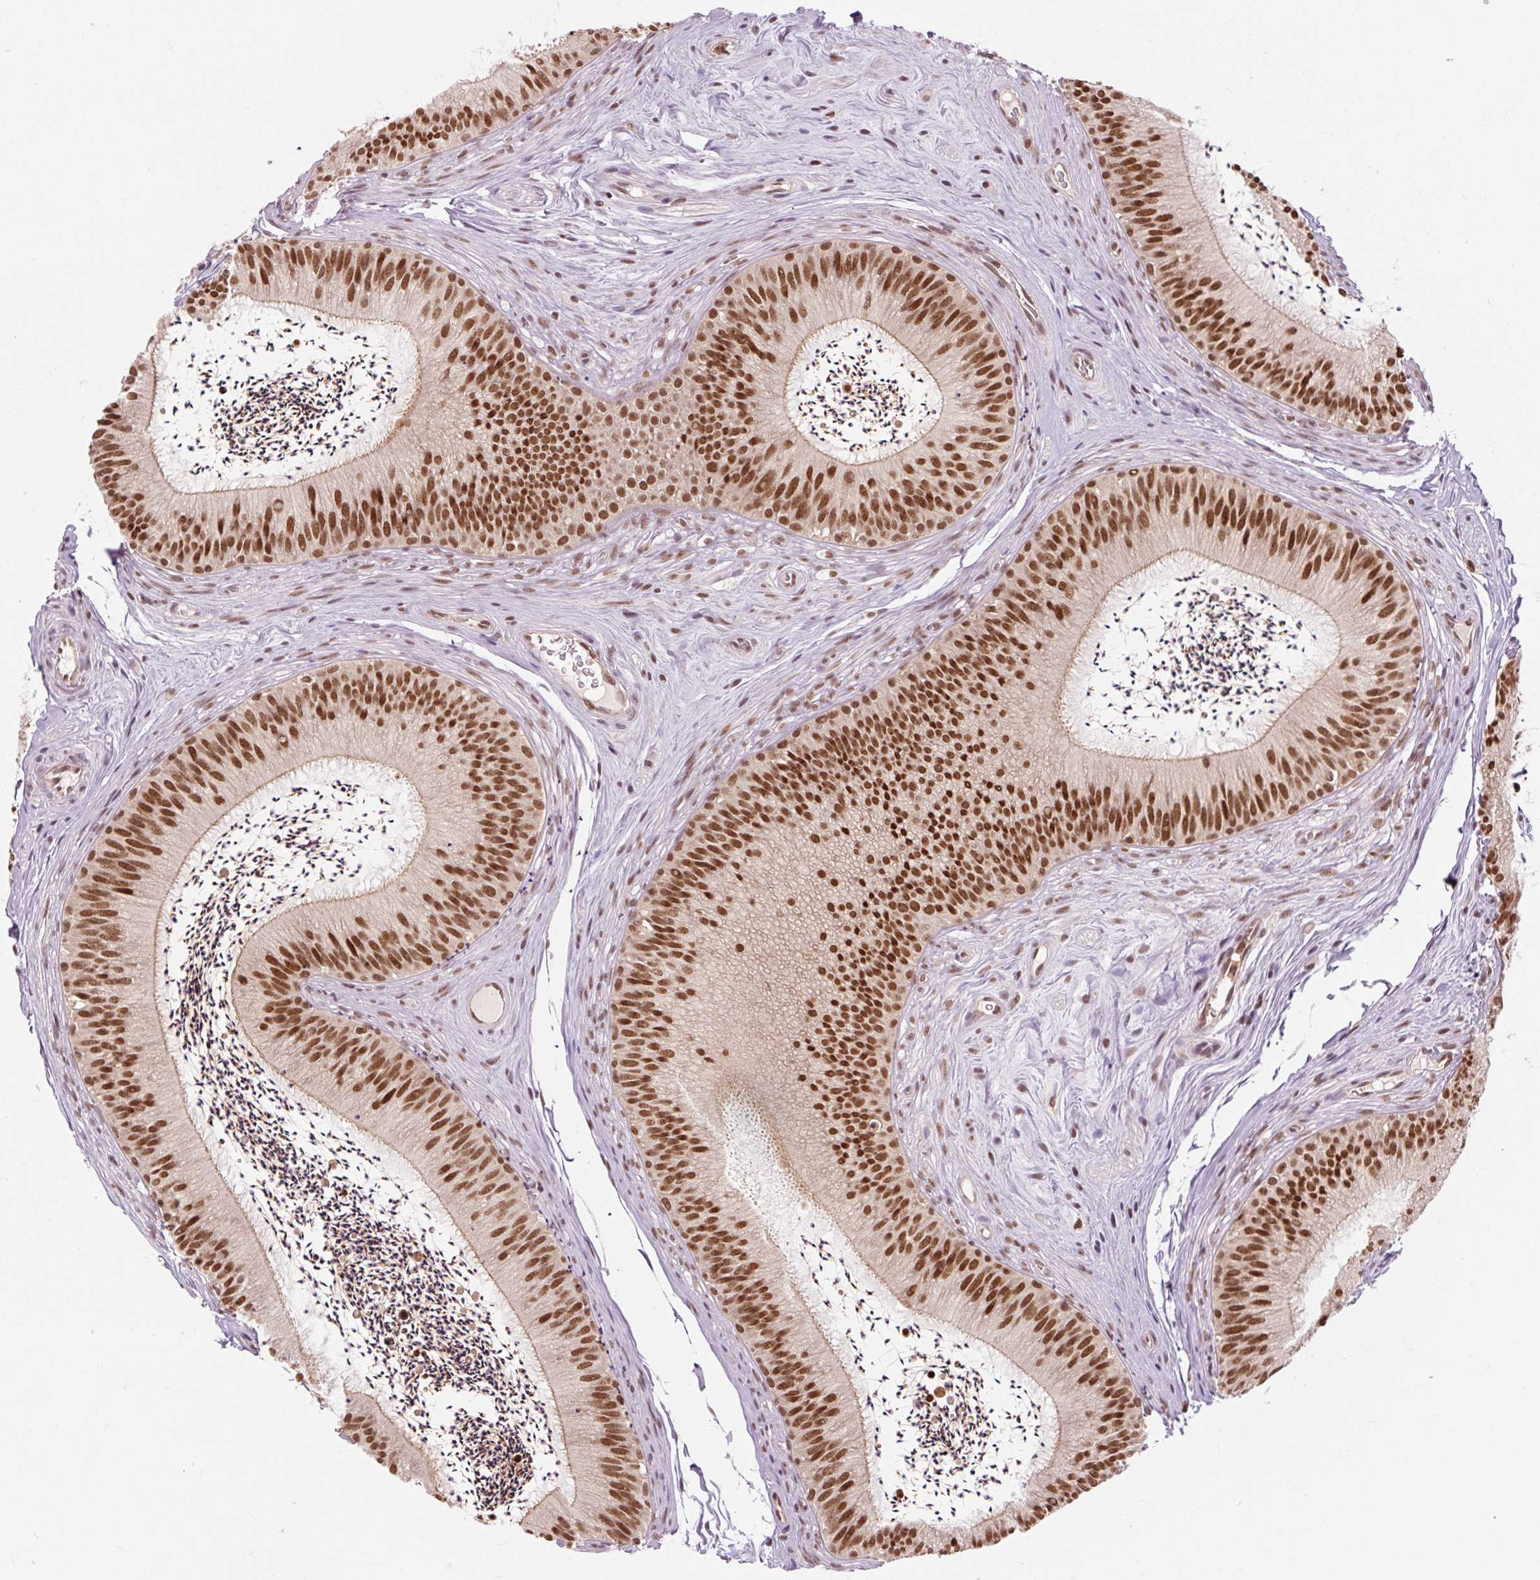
{"staining": {"intensity": "strong", "quantity": ">75%", "location": "cytoplasmic/membranous,nuclear"}, "tissue": "epididymis", "cell_type": "Glandular cells", "image_type": "normal", "snomed": [{"axis": "morphology", "description": "Normal tissue, NOS"}, {"axis": "topography", "description": "Epididymis"}], "caption": "Protein analysis of unremarkable epididymis demonstrates strong cytoplasmic/membranous,nuclear positivity in approximately >75% of glandular cells.", "gene": "CSTF1", "patient": {"sex": "male", "age": 24}}